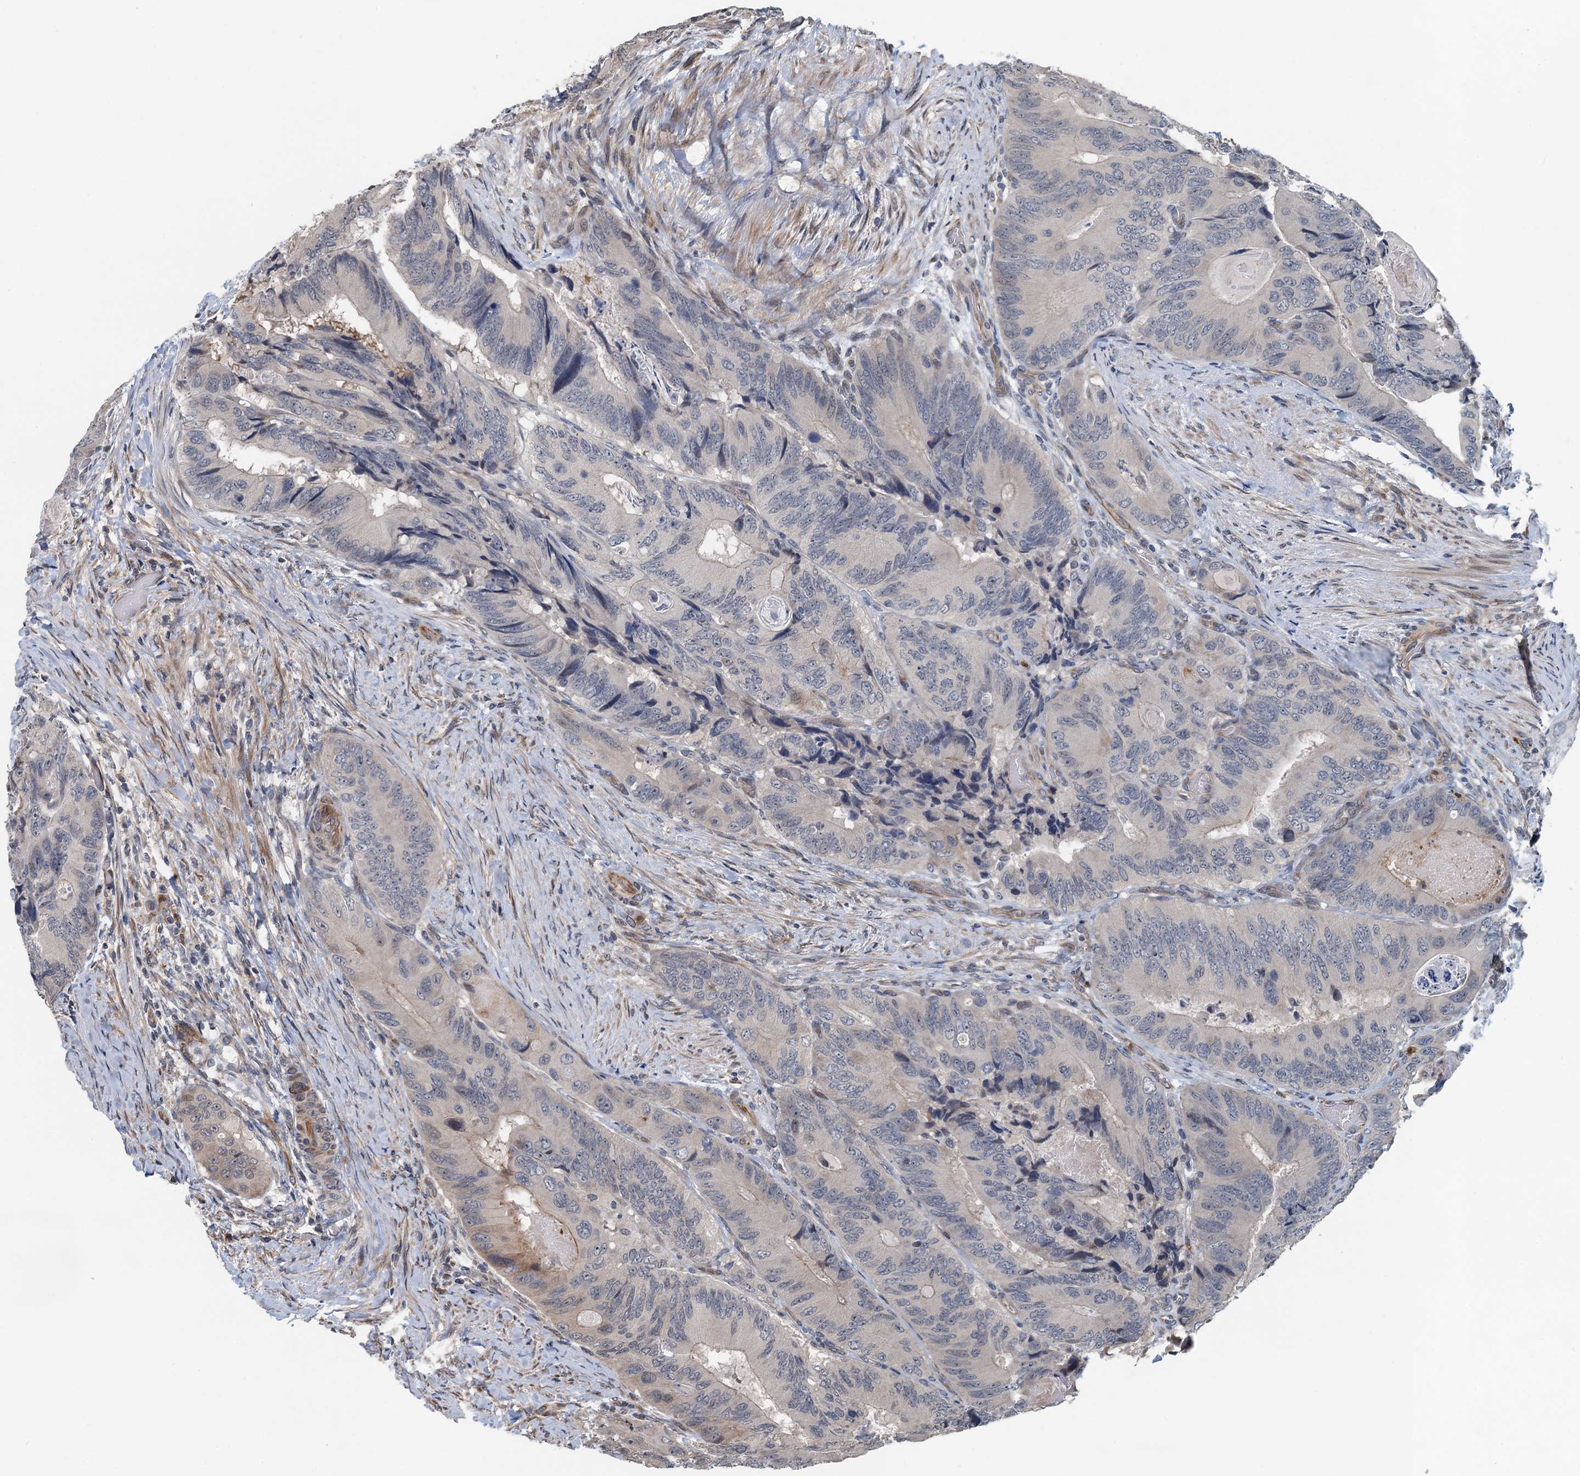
{"staining": {"intensity": "weak", "quantity": "<25%", "location": "cytoplasmic/membranous"}, "tissue": "colorectal cancer", "cell_type": "Tumor cells", "image_type": "cancer", "snomed": [{"axis": "morphology", "description": "Adenocarcinoma, NOS"}, {"axis": "topography", "description": "Colon"}], "caption": "DAB immunohistochemical staining of human adenocarcinoma (colorectal) reveals no significant expression in tumor cells.", "gene": "WHAMM", "patient": {"sex": "male", "age": 84}}